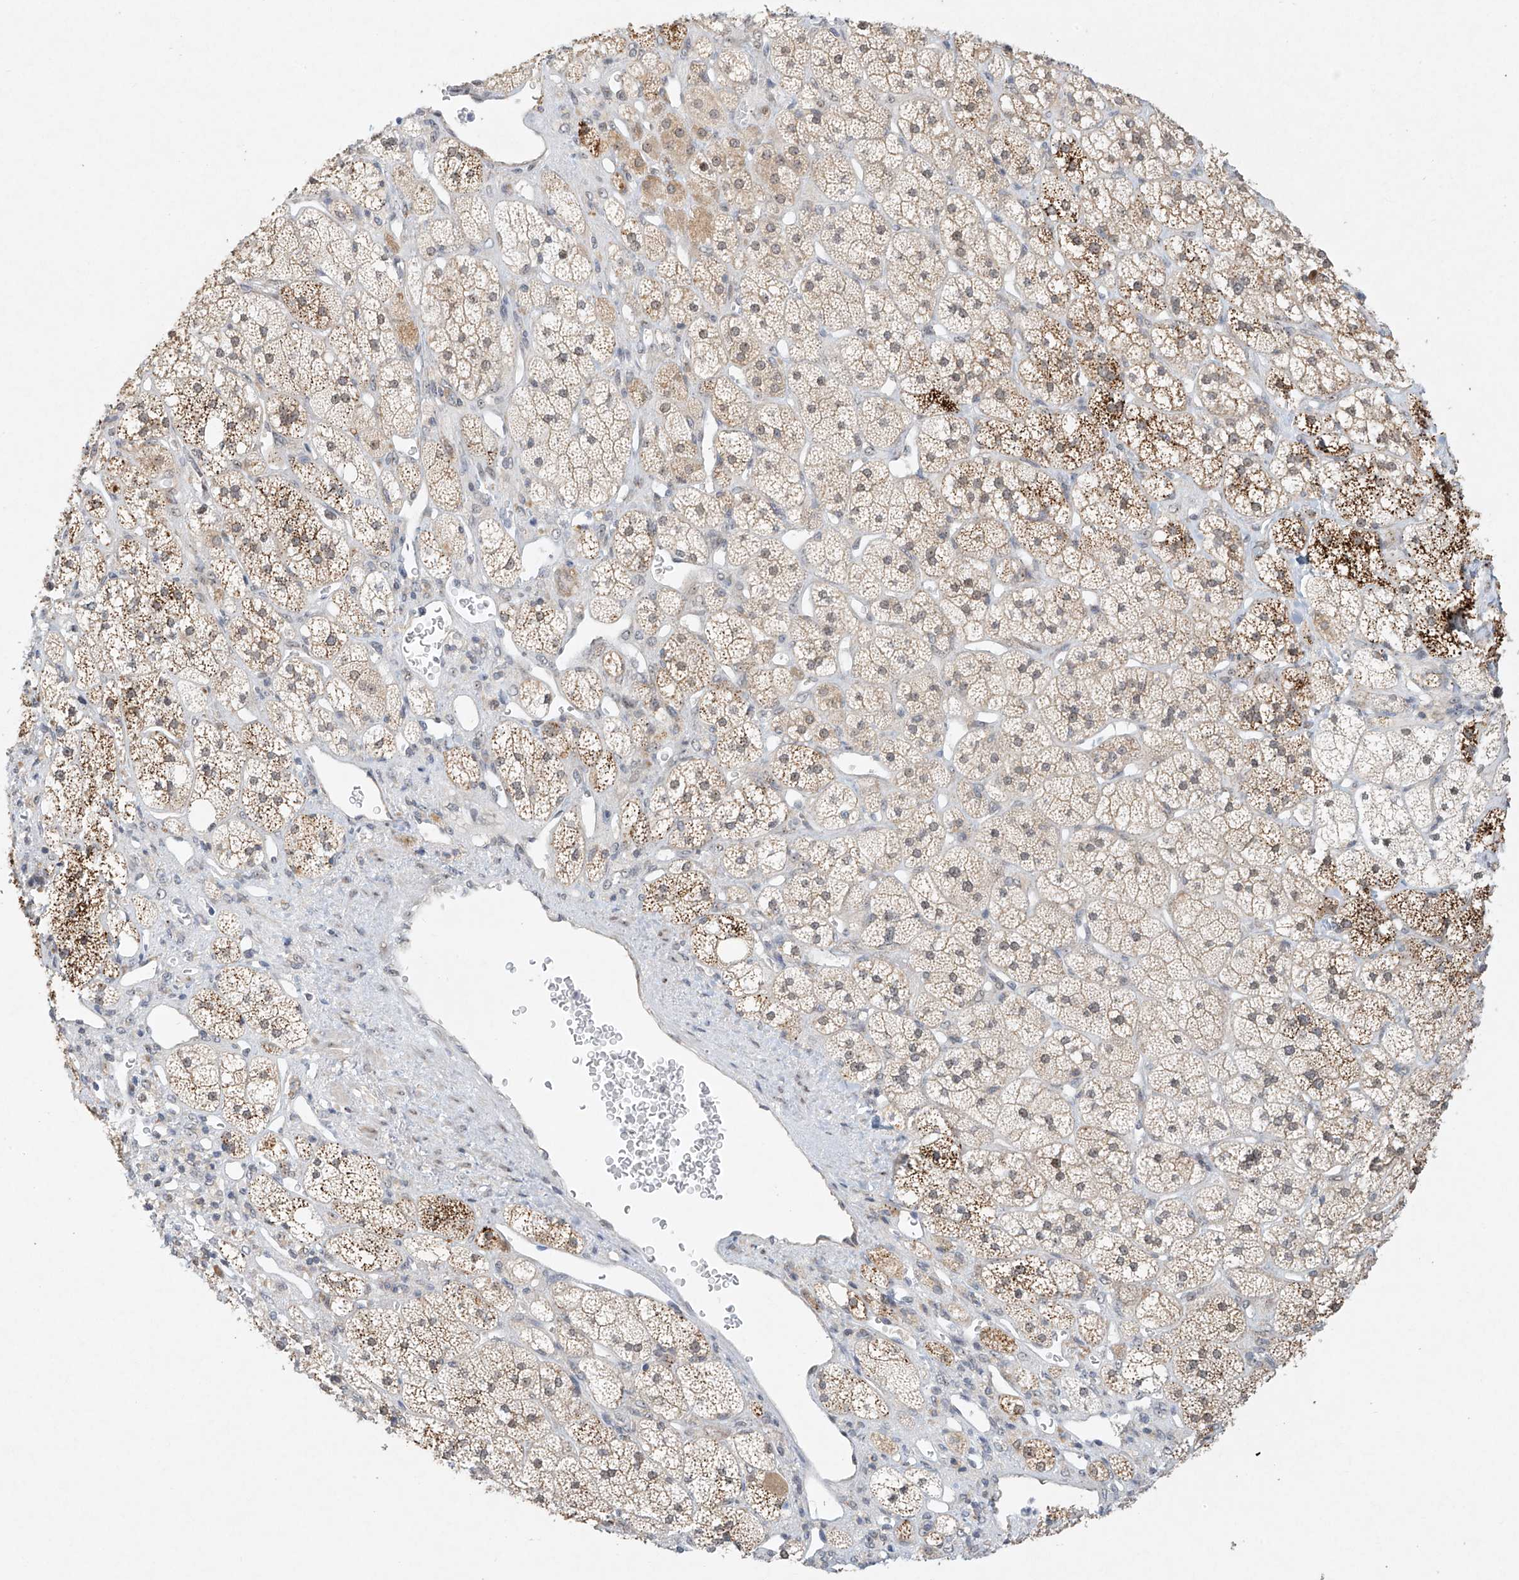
{"staining": {"intensity": "moderate", "quantity": "25%-75%", "location": "cytoplasmic/membranous"}, "tissue": "adrenal gland", "cell_type": "Glandular cells", "image_type": "normal", "snomed": [{"axis": "morphology", "description": "Normal tissue, NOS"}, {"axis": "topography", "description": "Adrenal gland"}], "caption": "Glandular cells demonstrate moderate cytoplasmic/membranous staining in about 25%-75% of cells in unremarkable adrenal gland. (brown staining indicates protein expression, while blue staining denotes nuclei).", "gene": "TASP1", "patient": {"sex": "male", "age": 61}}